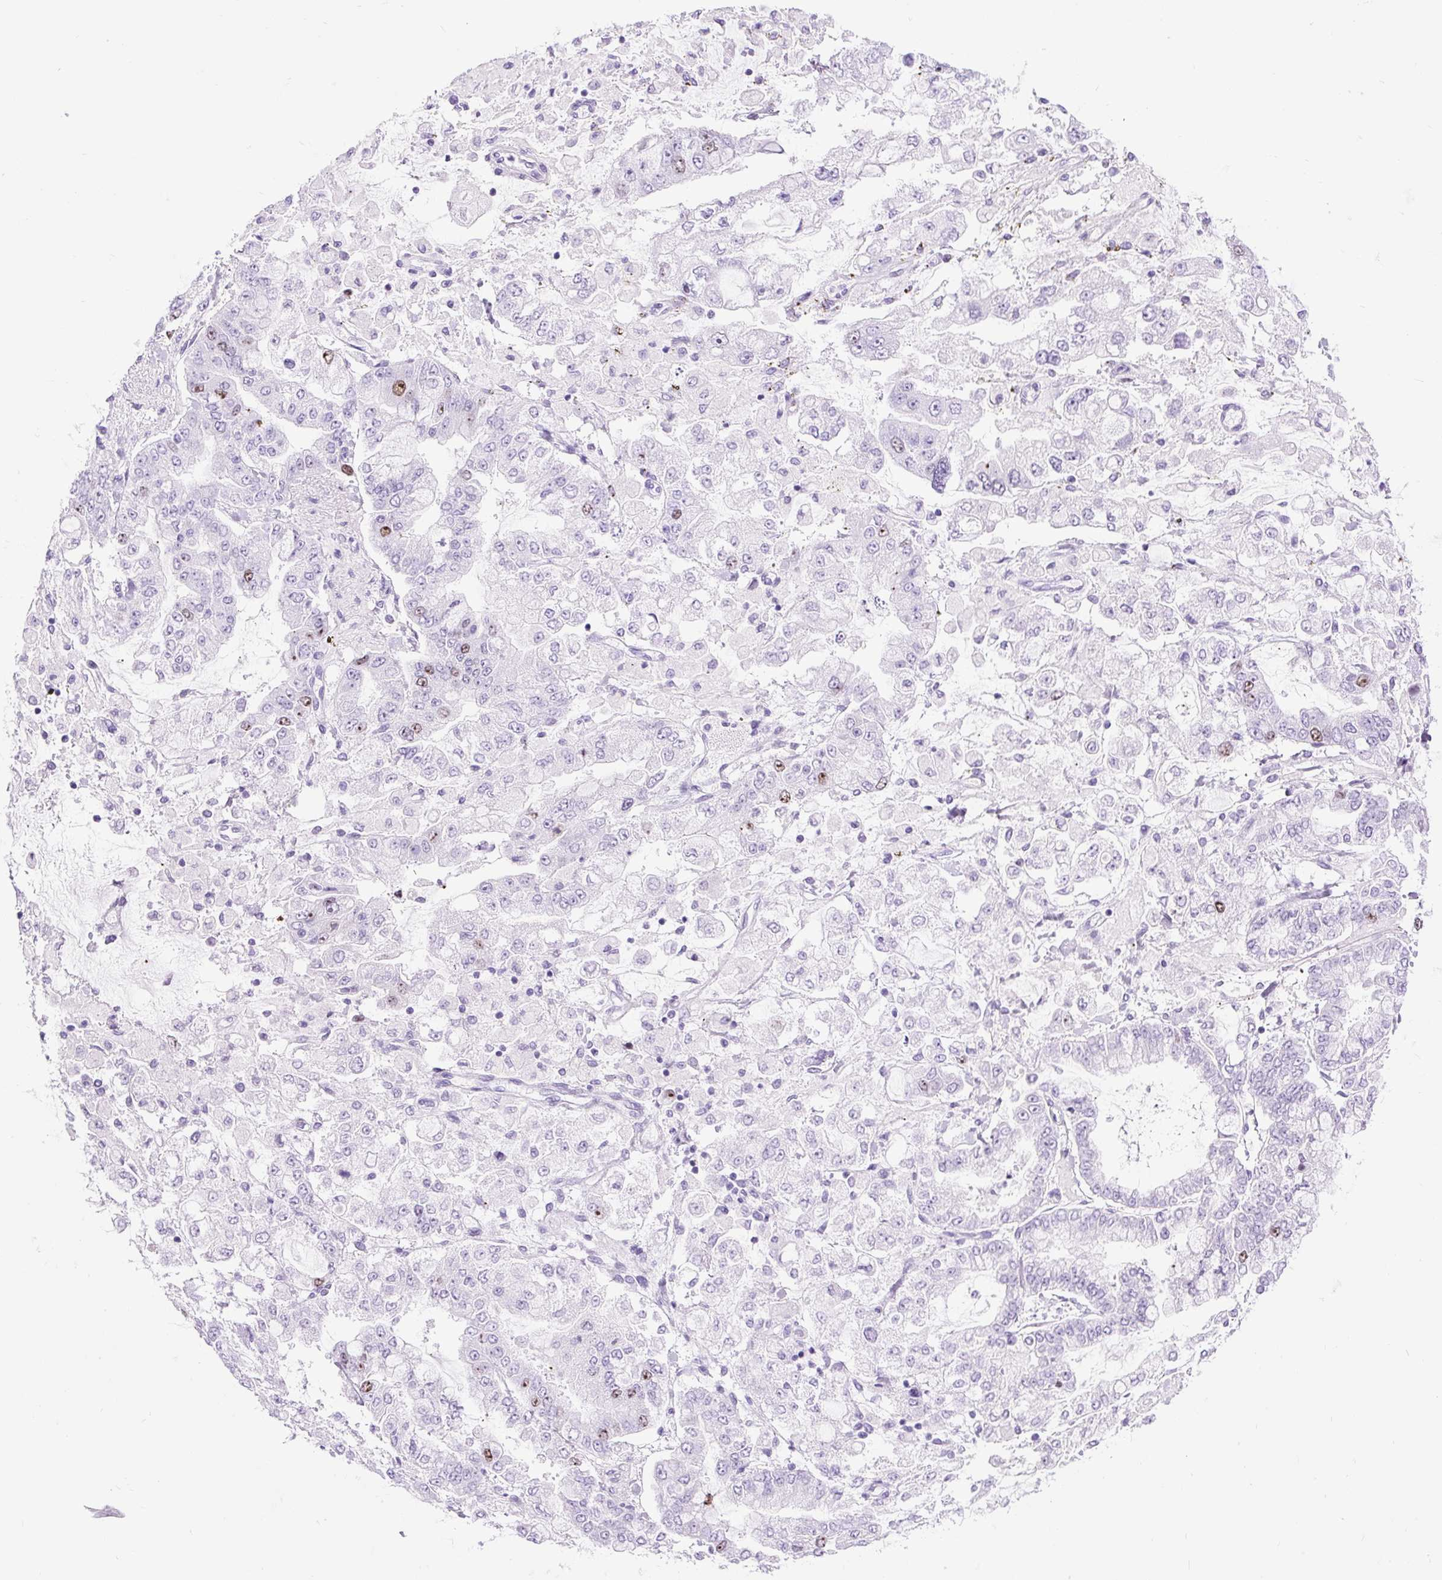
{"staining": {"intensity": "moderate", "quantity": "<25%", "location": "nuclear"}, "tissue": "stomach cancer", "cell_type": "Tumor cells", "image_type": "cancer", "snomed": [{"axis": "morphology", "description": "Normal tissue, NOS"}, {"axis": "morphology", "description": "Adenocarcinoma, NOS"}, {"axis": "topography", "description": "Stomach, upper"}, {"axis": "topography", "description": "Stomach"}], "caption": "An image of human adenocarcinoma (stomach) stained for a protein demonstrates moderate nuclear brown staining in tumor cells.", "gene": "RACGAP1", "patient": {"sex": "male", "age": 76}}